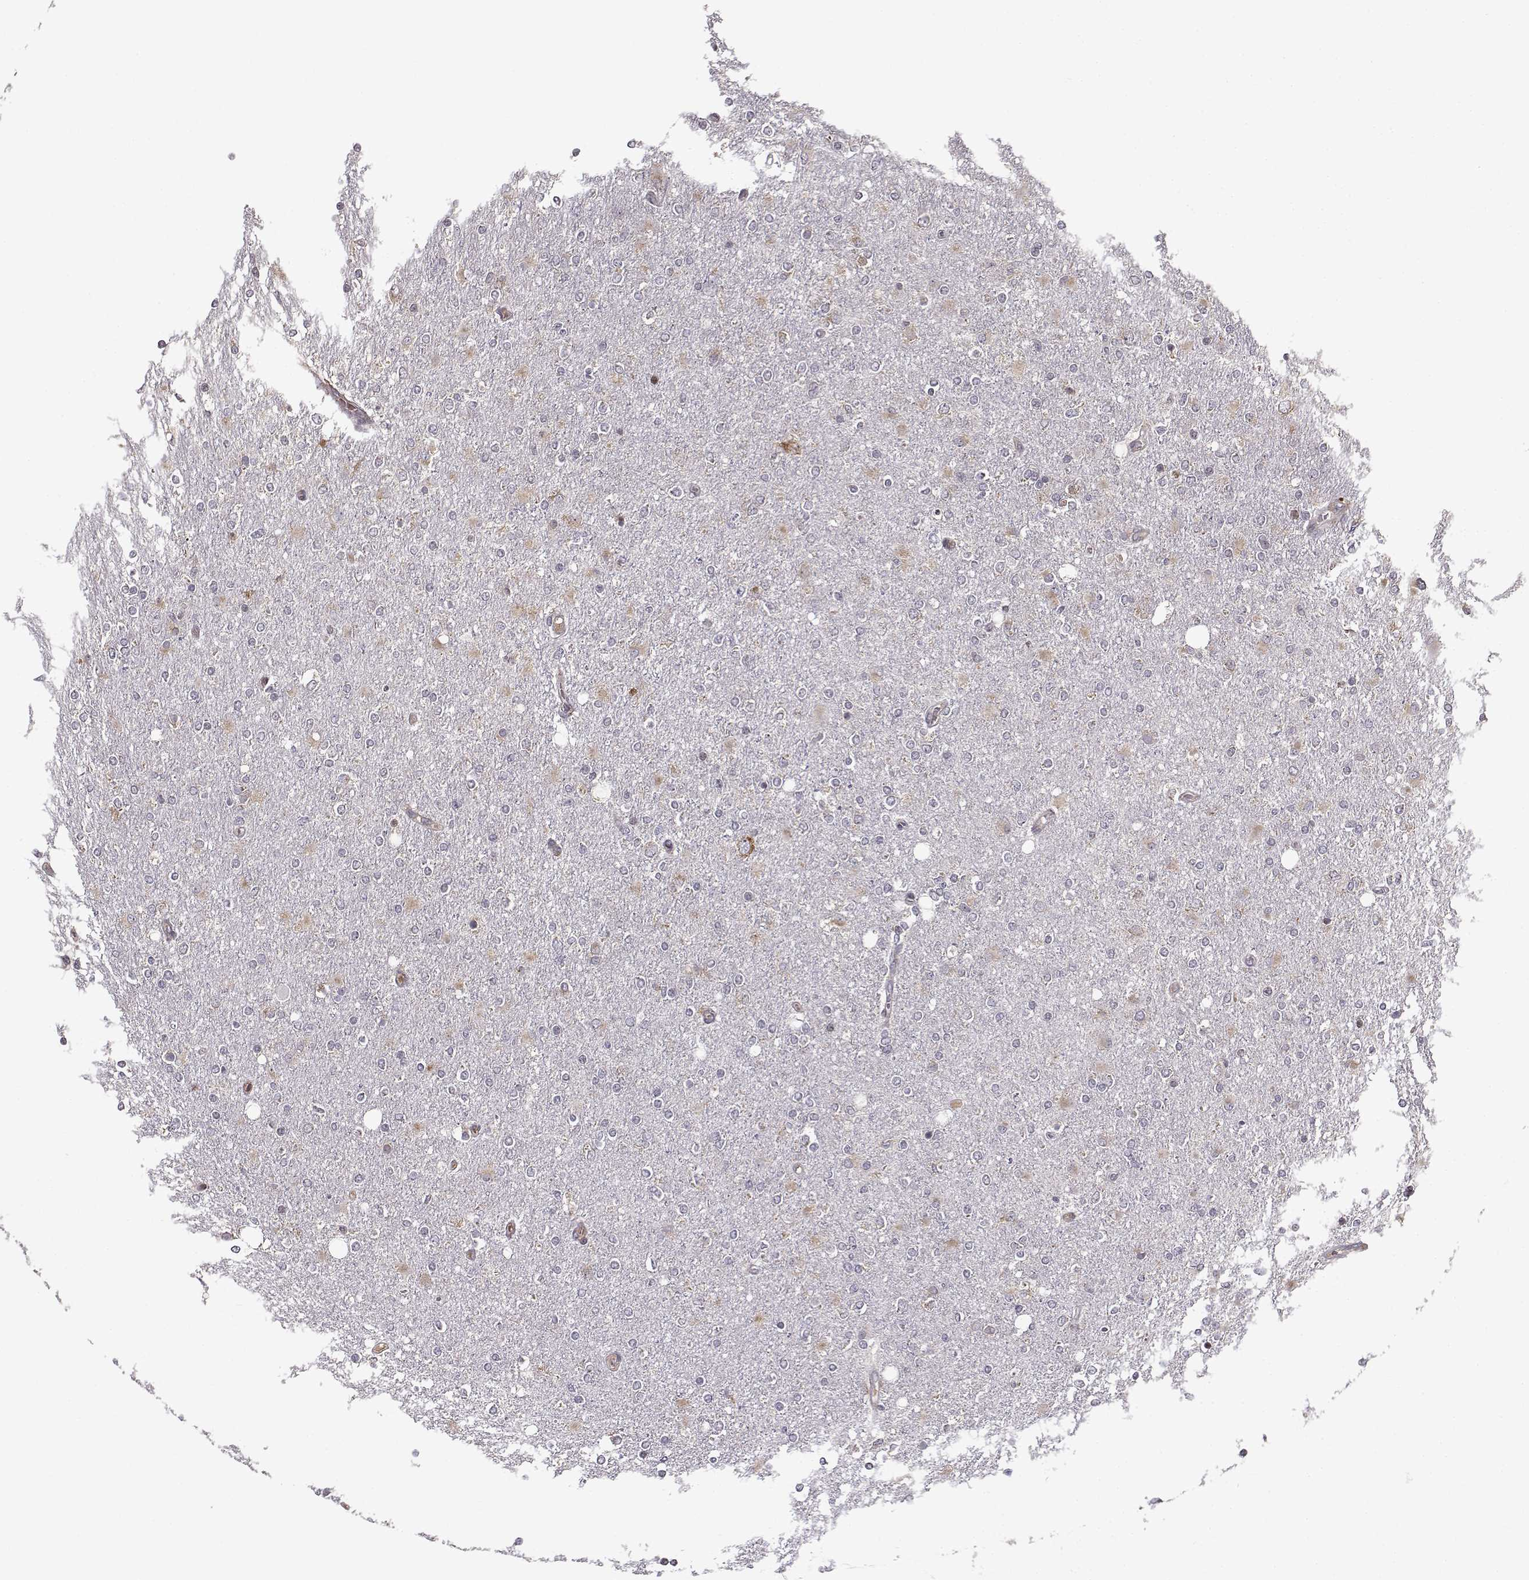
{"staining": {"intensity": "negative", "quantity": "none", "location": "none"}, "tissue": "glioma", "cell_type": "Tumor cells", "image_type": "cancer", "snomed": [{"axis": "morphology", "description": "Glioma, malignant, High grade"}, {"axis": "topography", "description": "Cerebral cortex"}], "caption": "Immunohistochemistry (IHC) image of neoplastic tissue: malignant high-grade glioma stained with DAB shows no significant protein staining in tumor cells. Nuclei are stained in blue.", "gene": "RPL31", "patient": {"sex": "male", "age": 70}}